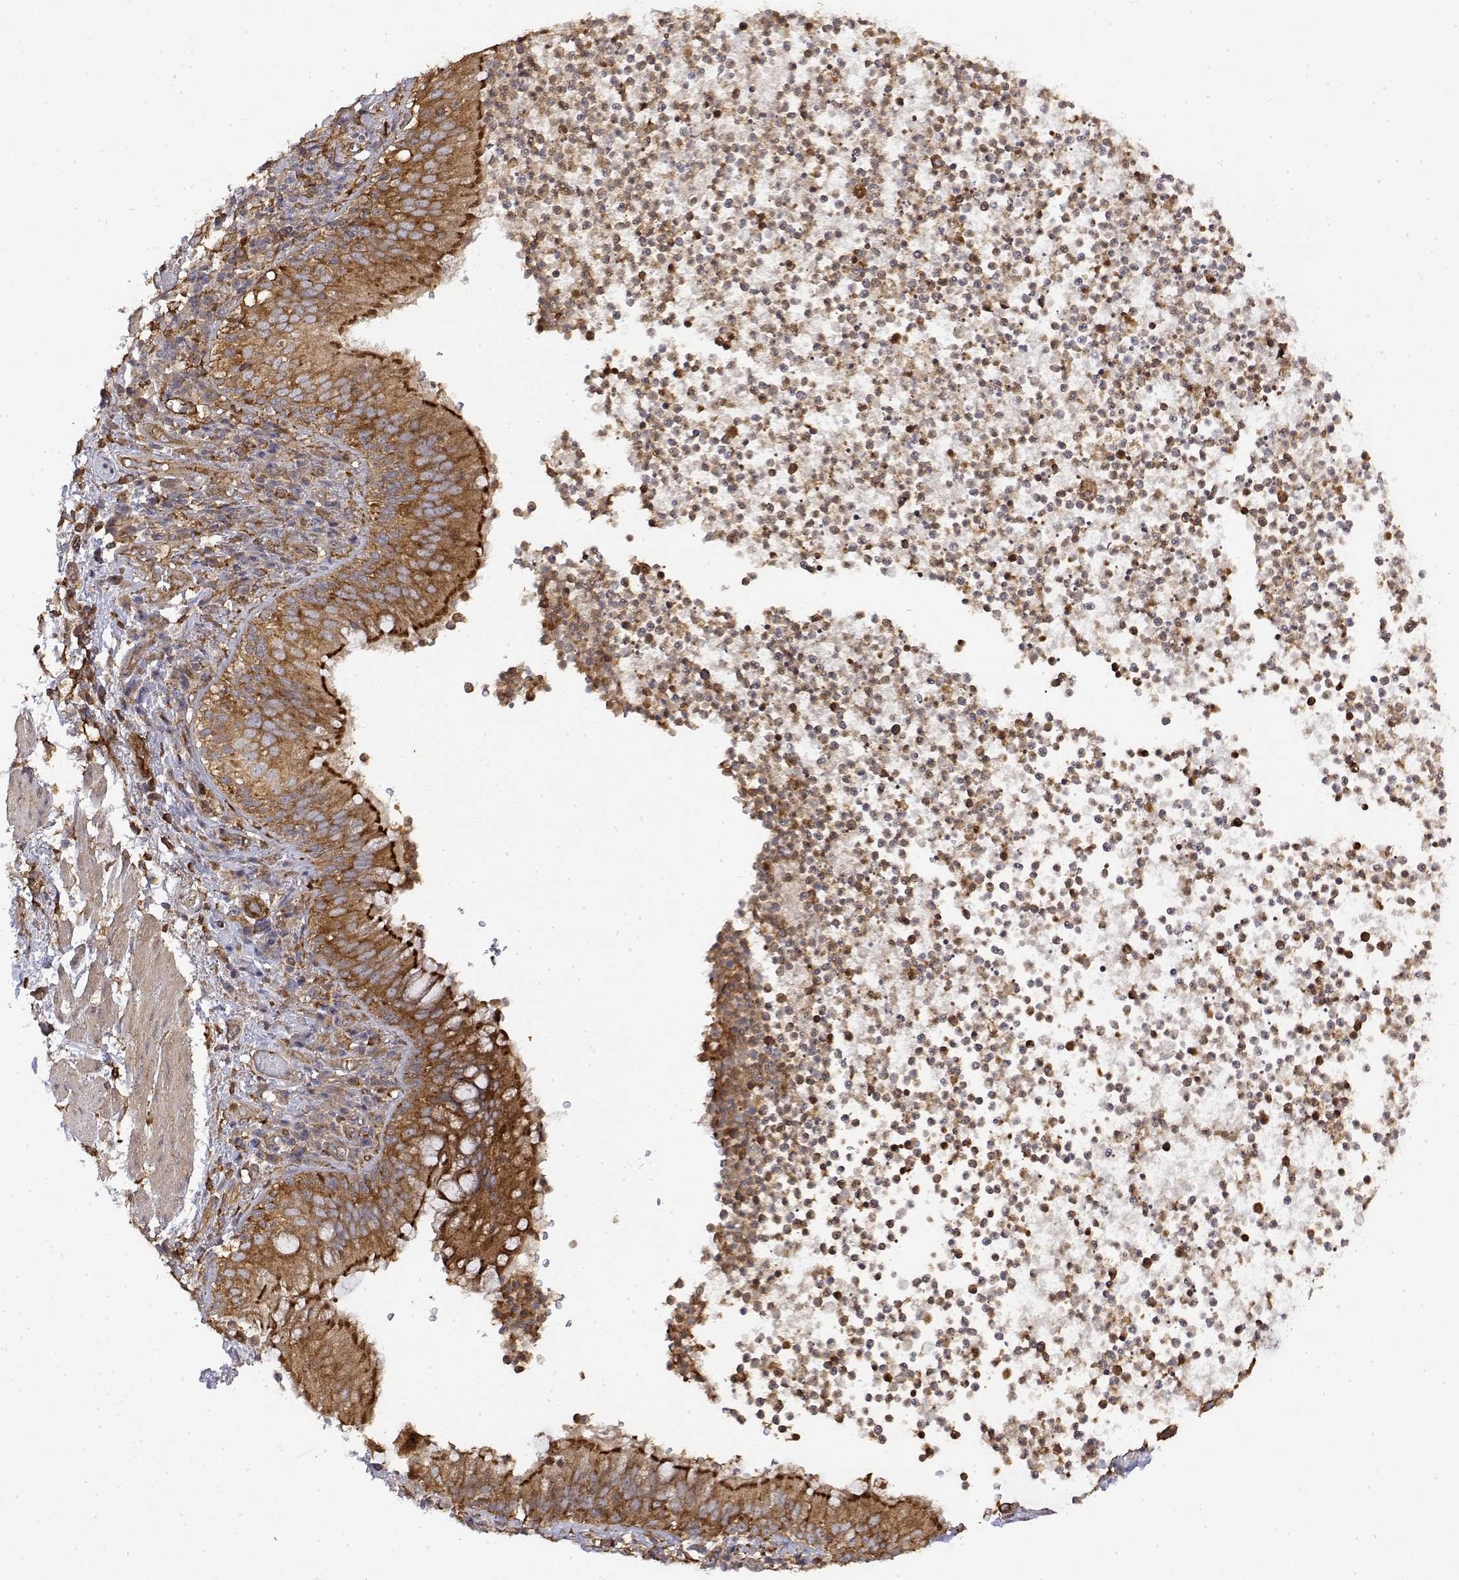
{"staining": {"intensity": "strong", "quantity": ">75%", "location": "cytoplasmic/membranous"}, "tissue": "bronchus", "cell_type": "Respiratory epithelial cells", "image_type": "normal", "snomed": [{"axis": "morphology", "description": "Normal tissue, NOS"}, {"axis": "topography", "description": "Lymph node"}, {"axis": "topography", "description": "Bronchus"}], "caption": "A high-resolution photomicrograph shows immunohistochemistry (IHC) staining of unremarkable bronchus, which demonstrates strong cytoplasmic/membranous positivity in approximately >75% of respiratory epithelial cells. Ihc stains the protein of interest in brown and the nuclei are stained blue.", "gene": "PACSIN2", "patient": {"sex": "male", "age": 56}}